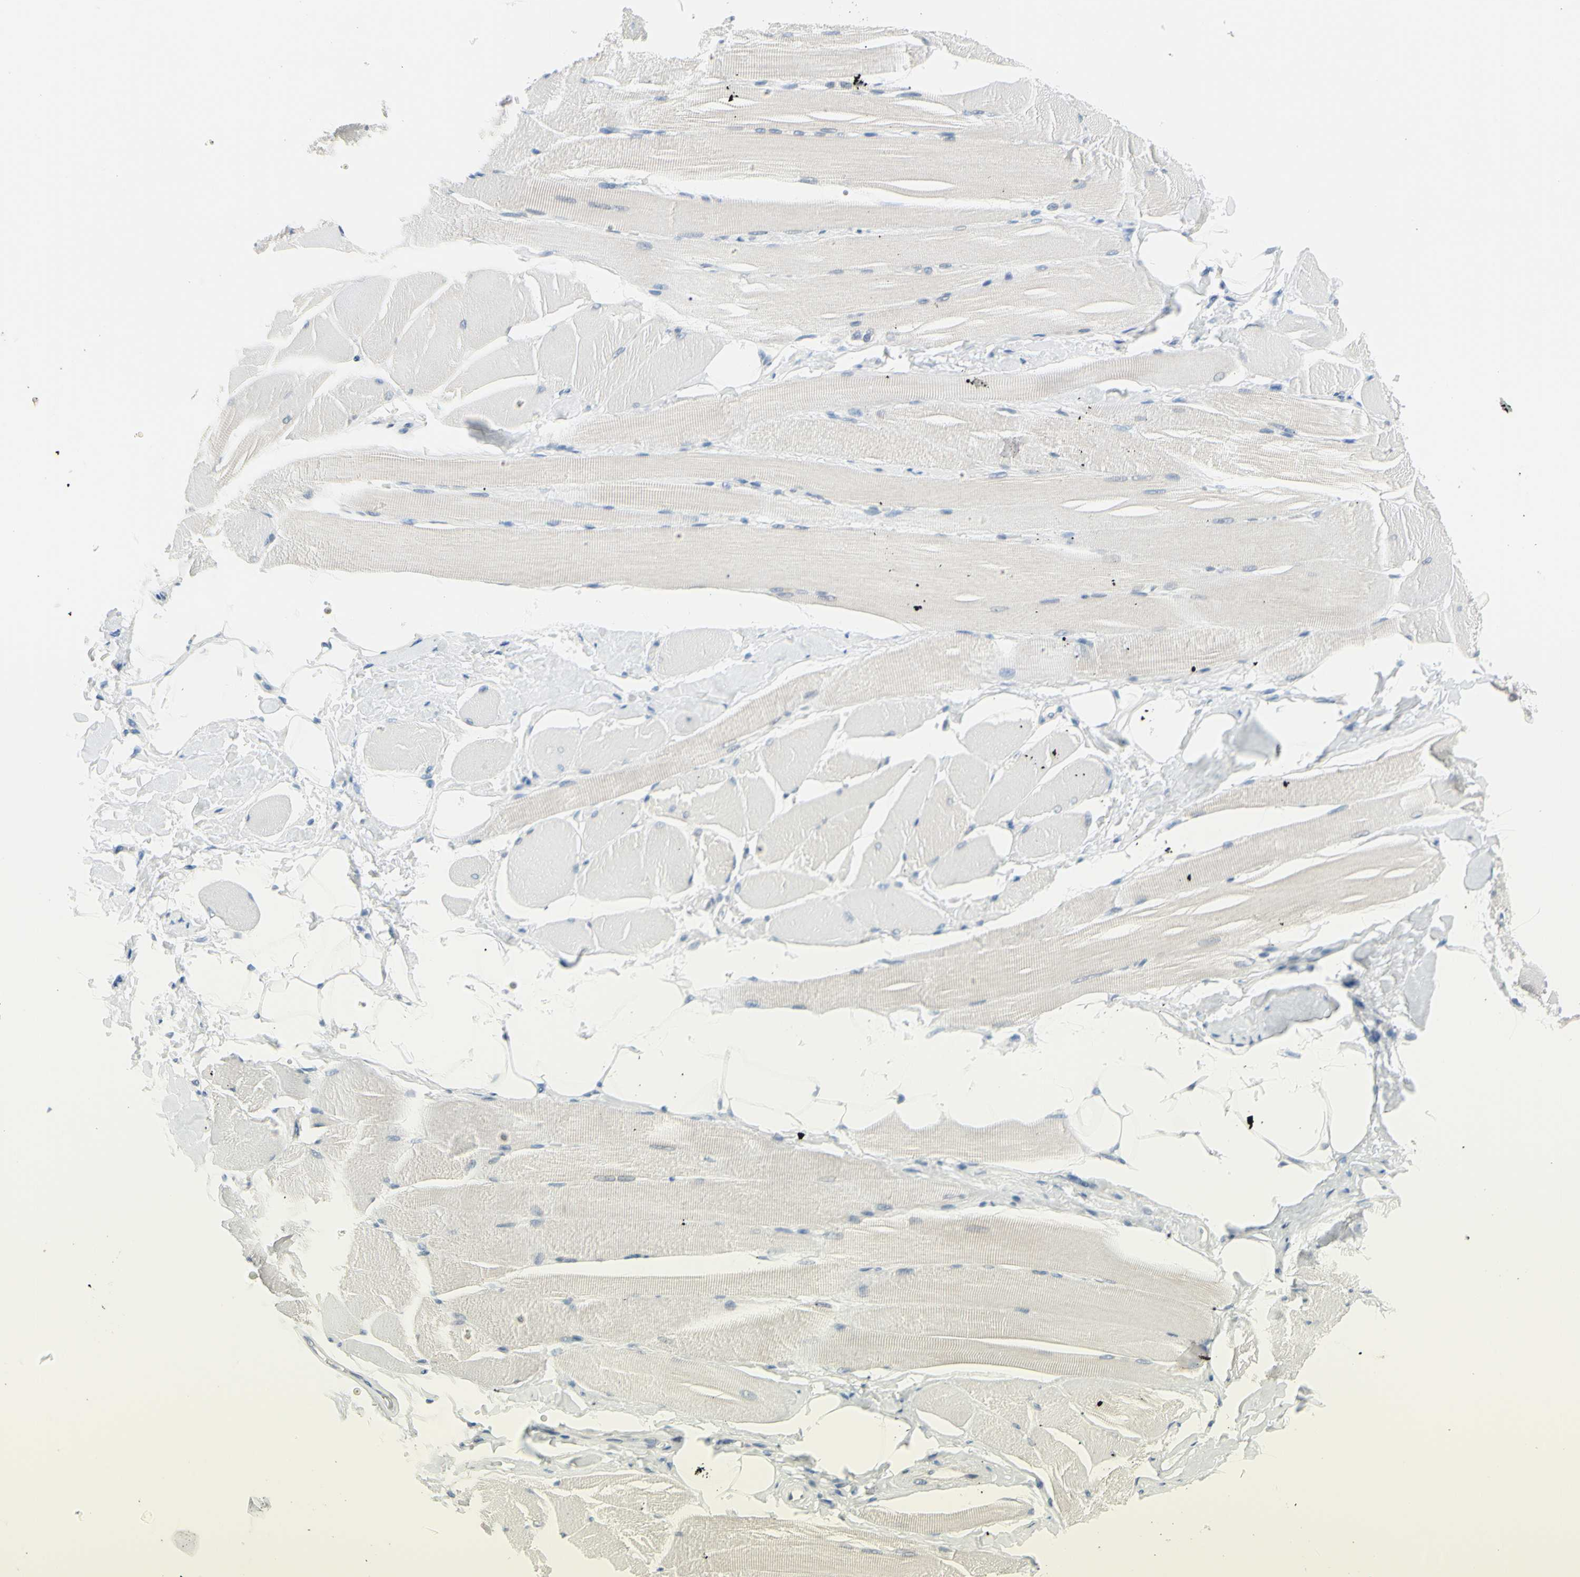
{"staining": {"intensity": "negative", "quantity": "none", "location": "none"}, "tissue": "skeletal muscle", "cell_type": "Myocytes", "image_type": "normal", "snomed": [{"axis": "morphology", "description": "Normal tissue, NOS"}, {"axis": "topography", "description": "Skeletal muscle"}, {"axis": "topography", "description": "Peripheral nerve tissue"}], "caption": "IHC of normal human skeletal muscle reveals no staining in myocytes.", "gene": "DCT", "patient": {"sex": "female", "age": 84}}